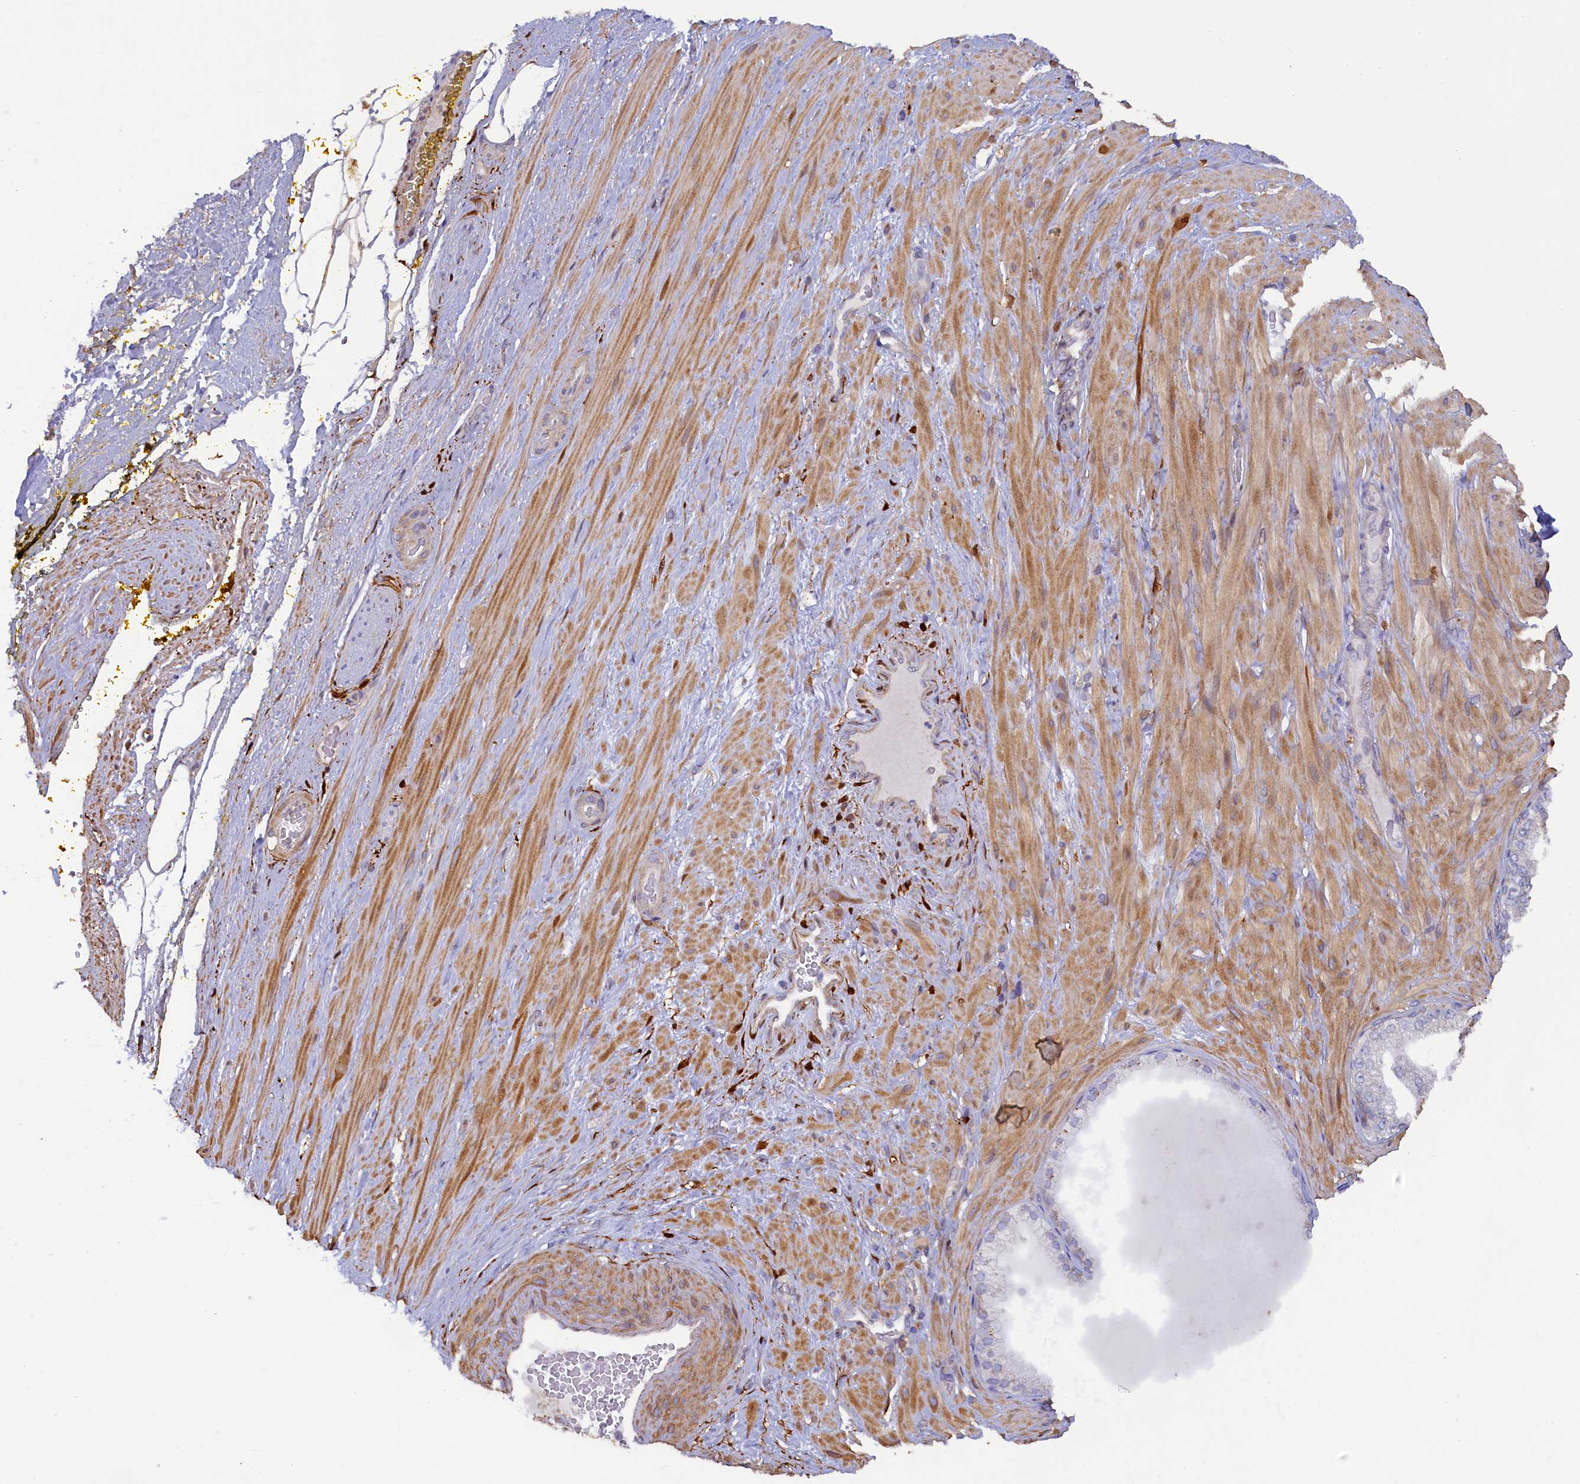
{"staining": {"intensity": "moderate", "quantity": ">75%", "location": "cytoplasmic/membranous"}, "tissue": "adipose tissue", "cell_type": "Adipocytes", "image_type": "normal", "snomed": [{"axis": "morphology", "description": "Normal tissue, NOS"}, {"axis": "morphology", "description": "Adenocarcinoma, Low grade"}, {"axis": "topography", "description": "Prostate"}, {"axis": "topography", "description": "Peripheral nerve tissue"}], "caption": "The histopathology image shows immunohistochemical staining of normal adipose tissue. There is moderate cytoplasmic/membranous positivity is identified in approximately >75% of adipocytes.", "gene": "POGLUT3", "patient": {"sex": "male", "age": 63}}